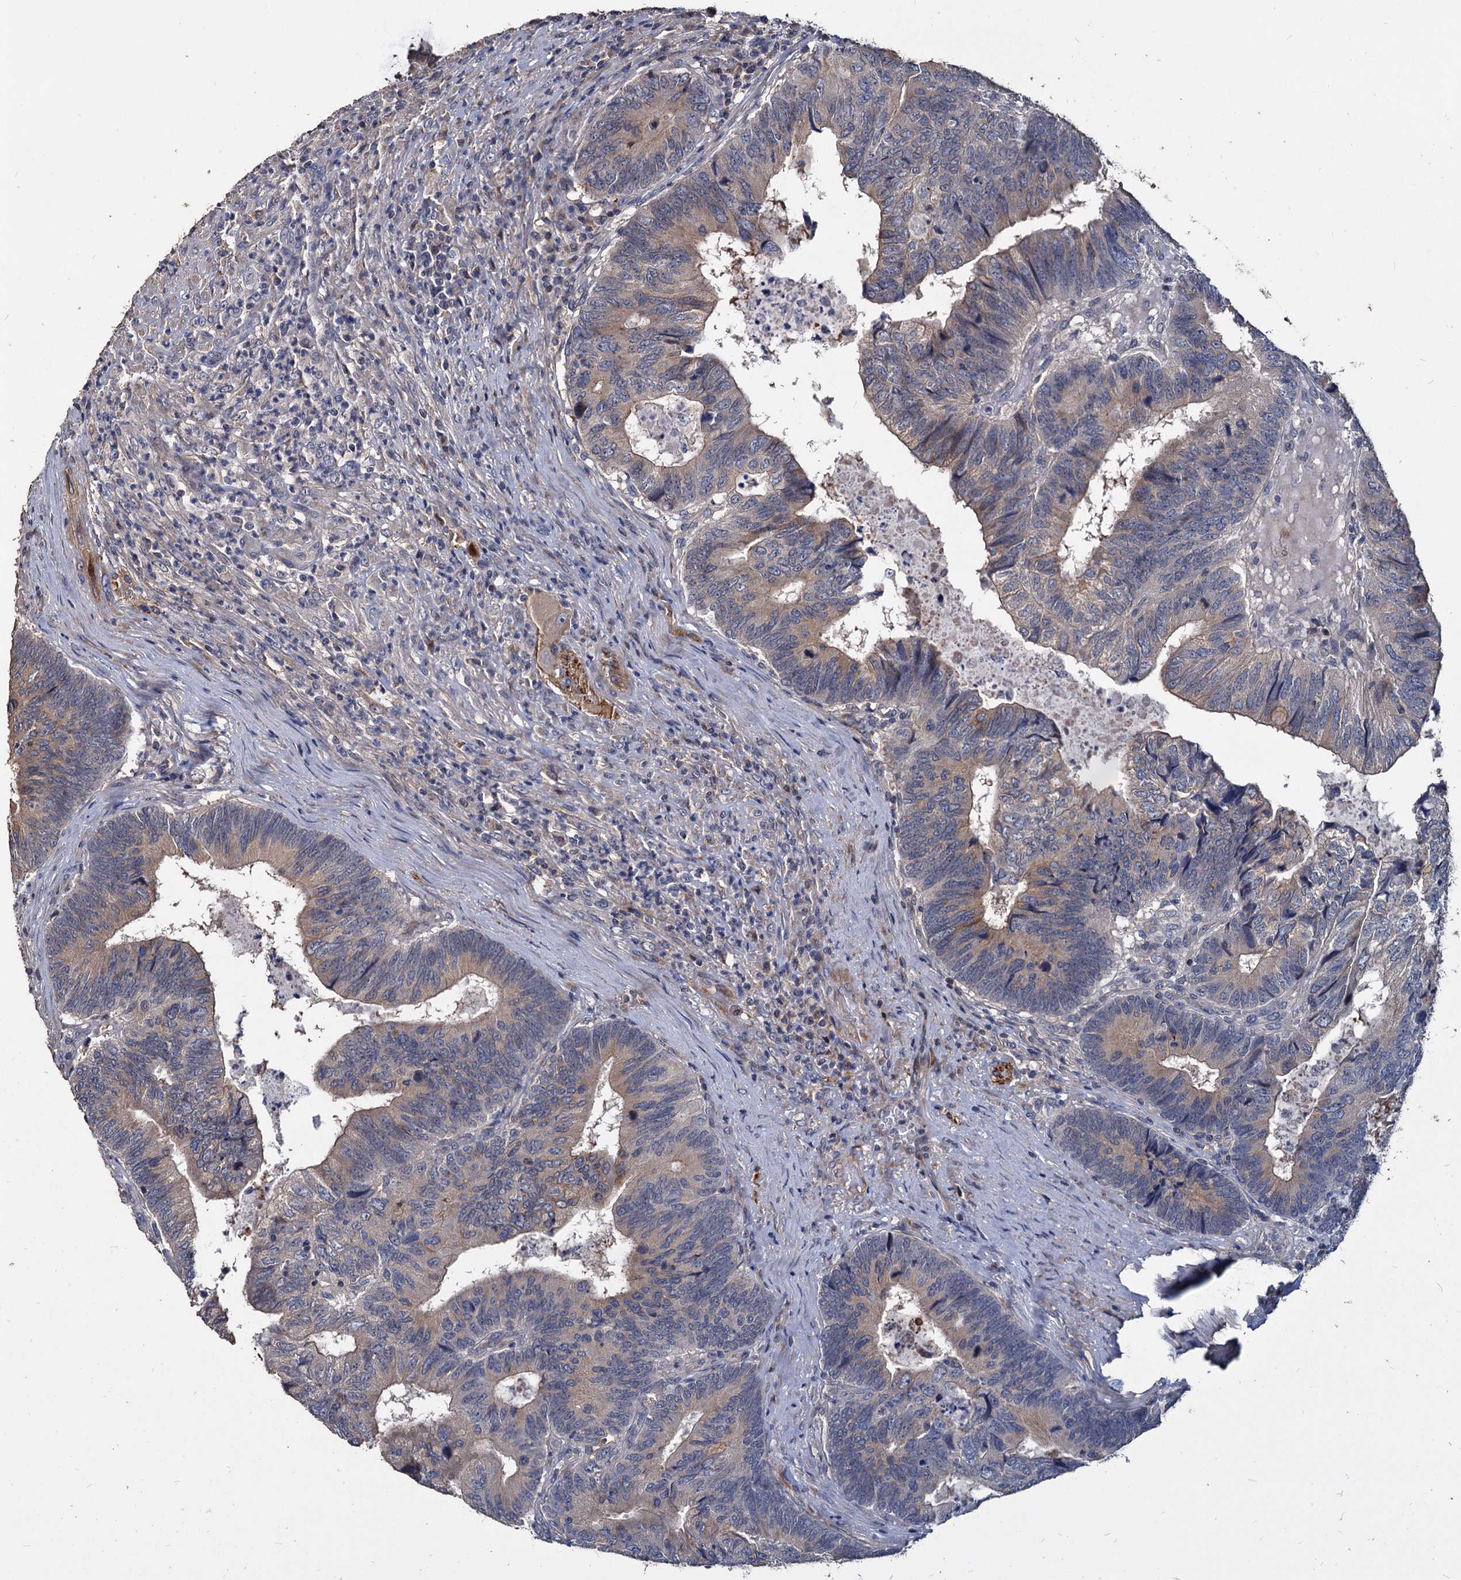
{"staining": {"intensity": "weak", "quantity": "25%-75%", "location": "cytoplasmic/membranous"}, "tissue": "colorectal cancer", "cell_type": "Tumor cells", "image_type": "cancer", "snomed": [{"axis": "morphology", "description": "Adenocarcinoma, NOS"}, {"axis": "topography", "description": "Colon"}], "caption": "Protein expression analysis of colorectal cancer (adenocarcinoma) shows weak cytoplasmic/membranous positivity in approximately 25%-75% of tumor cells.", "gene": "DEPDC4", "patient": {"sex": "female", "age": 67}}